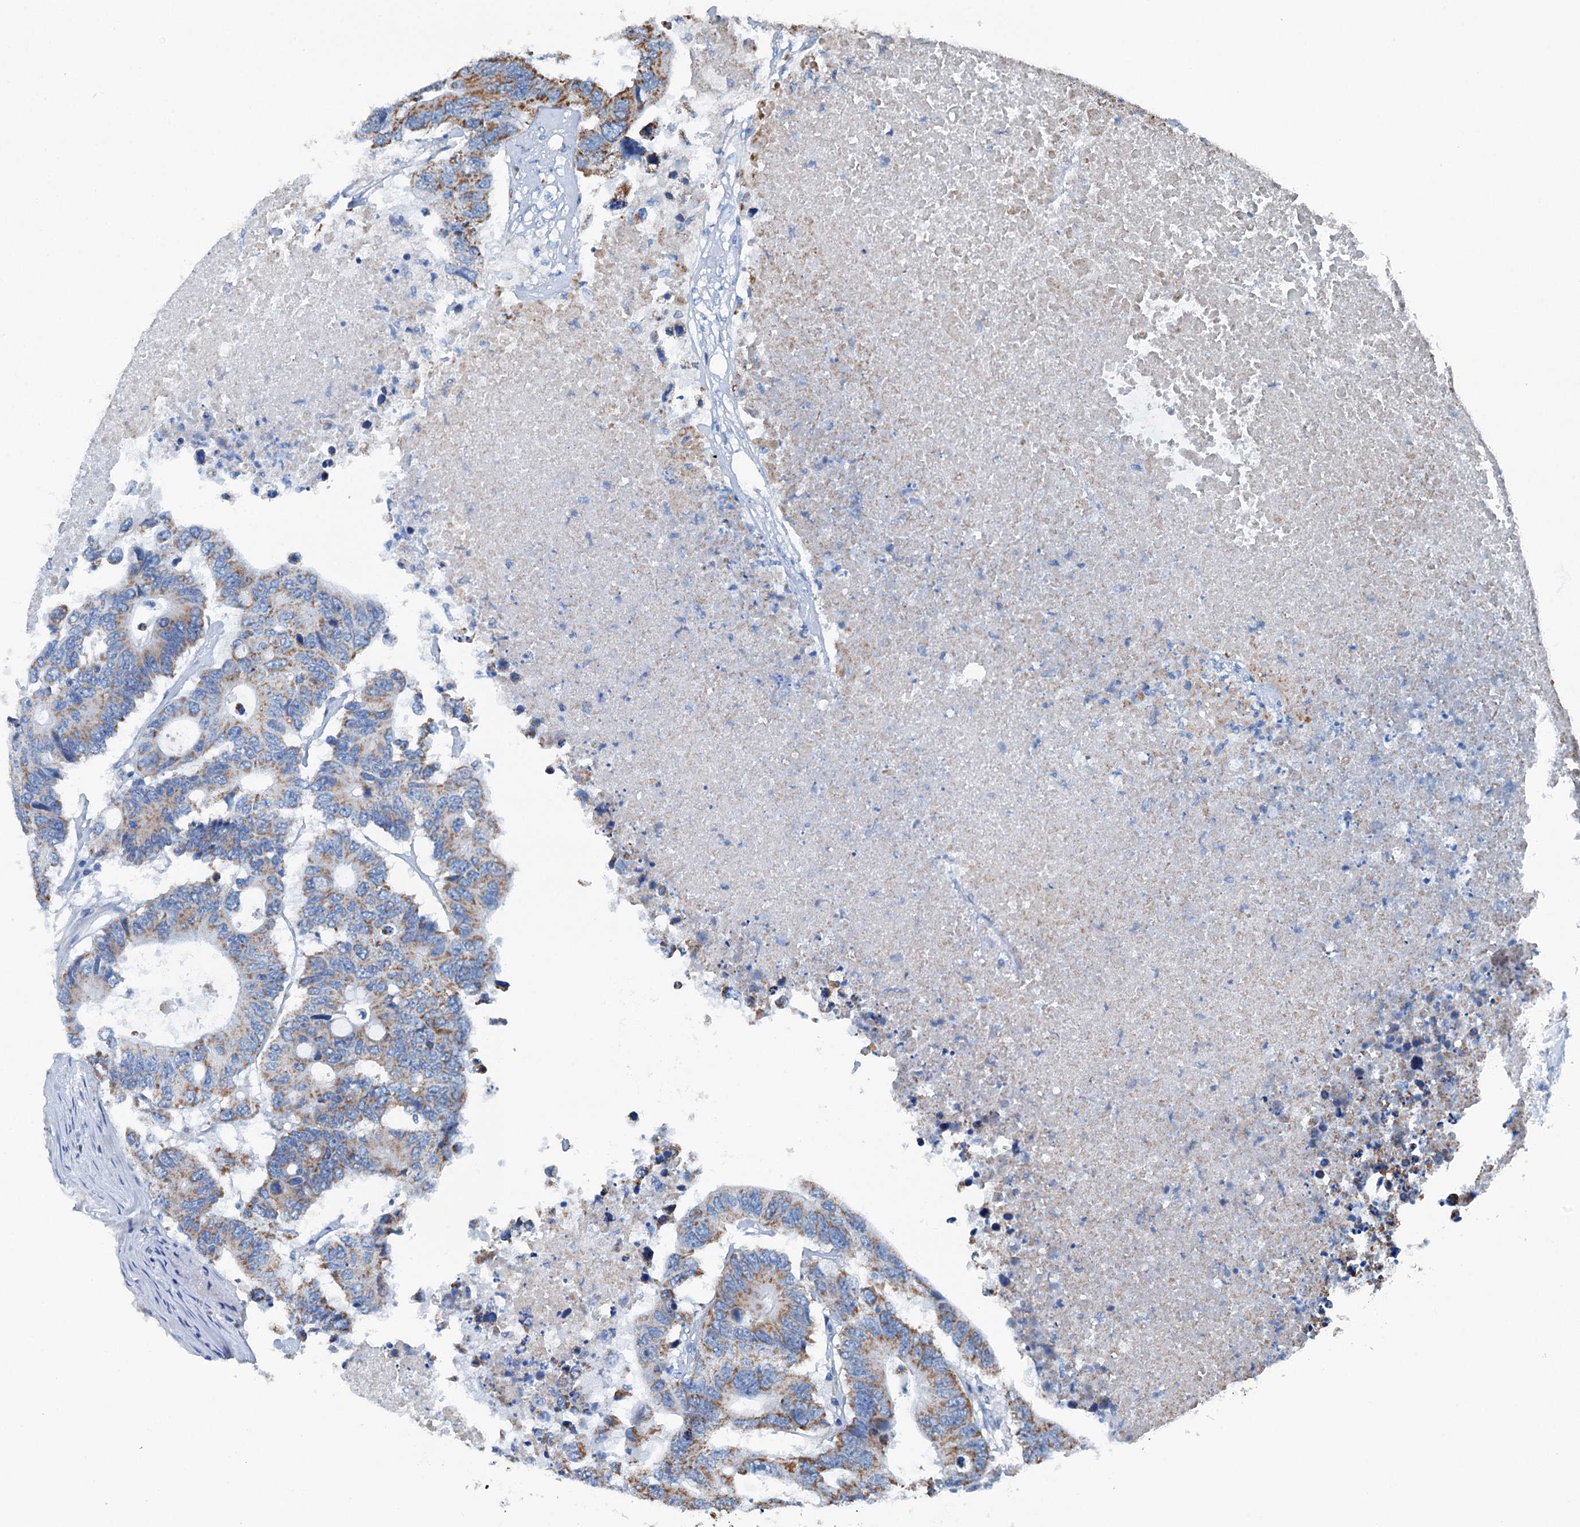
{"staining": {"intensity": "moderate", "quantity": ">75%", "location": "cytoplasmic/membranous"}, "tissue": "colorectal cancer", "cell_type": "Tumor cells", "image_type": "cancer", "snomed": [{"axis": "morphology", "description": "Adenocarcinoma, NOS"}, {"axis": "topography", "description": "Colon"}], "caption": "About >75% of tumor cells in colorectal cancer reveal moderate cytoplasmic/membranous protein positivity as visualized by brown immunohistochemical staining.", "gene": "TRPT1", "patient": {"sex": "male", "age": 71}}